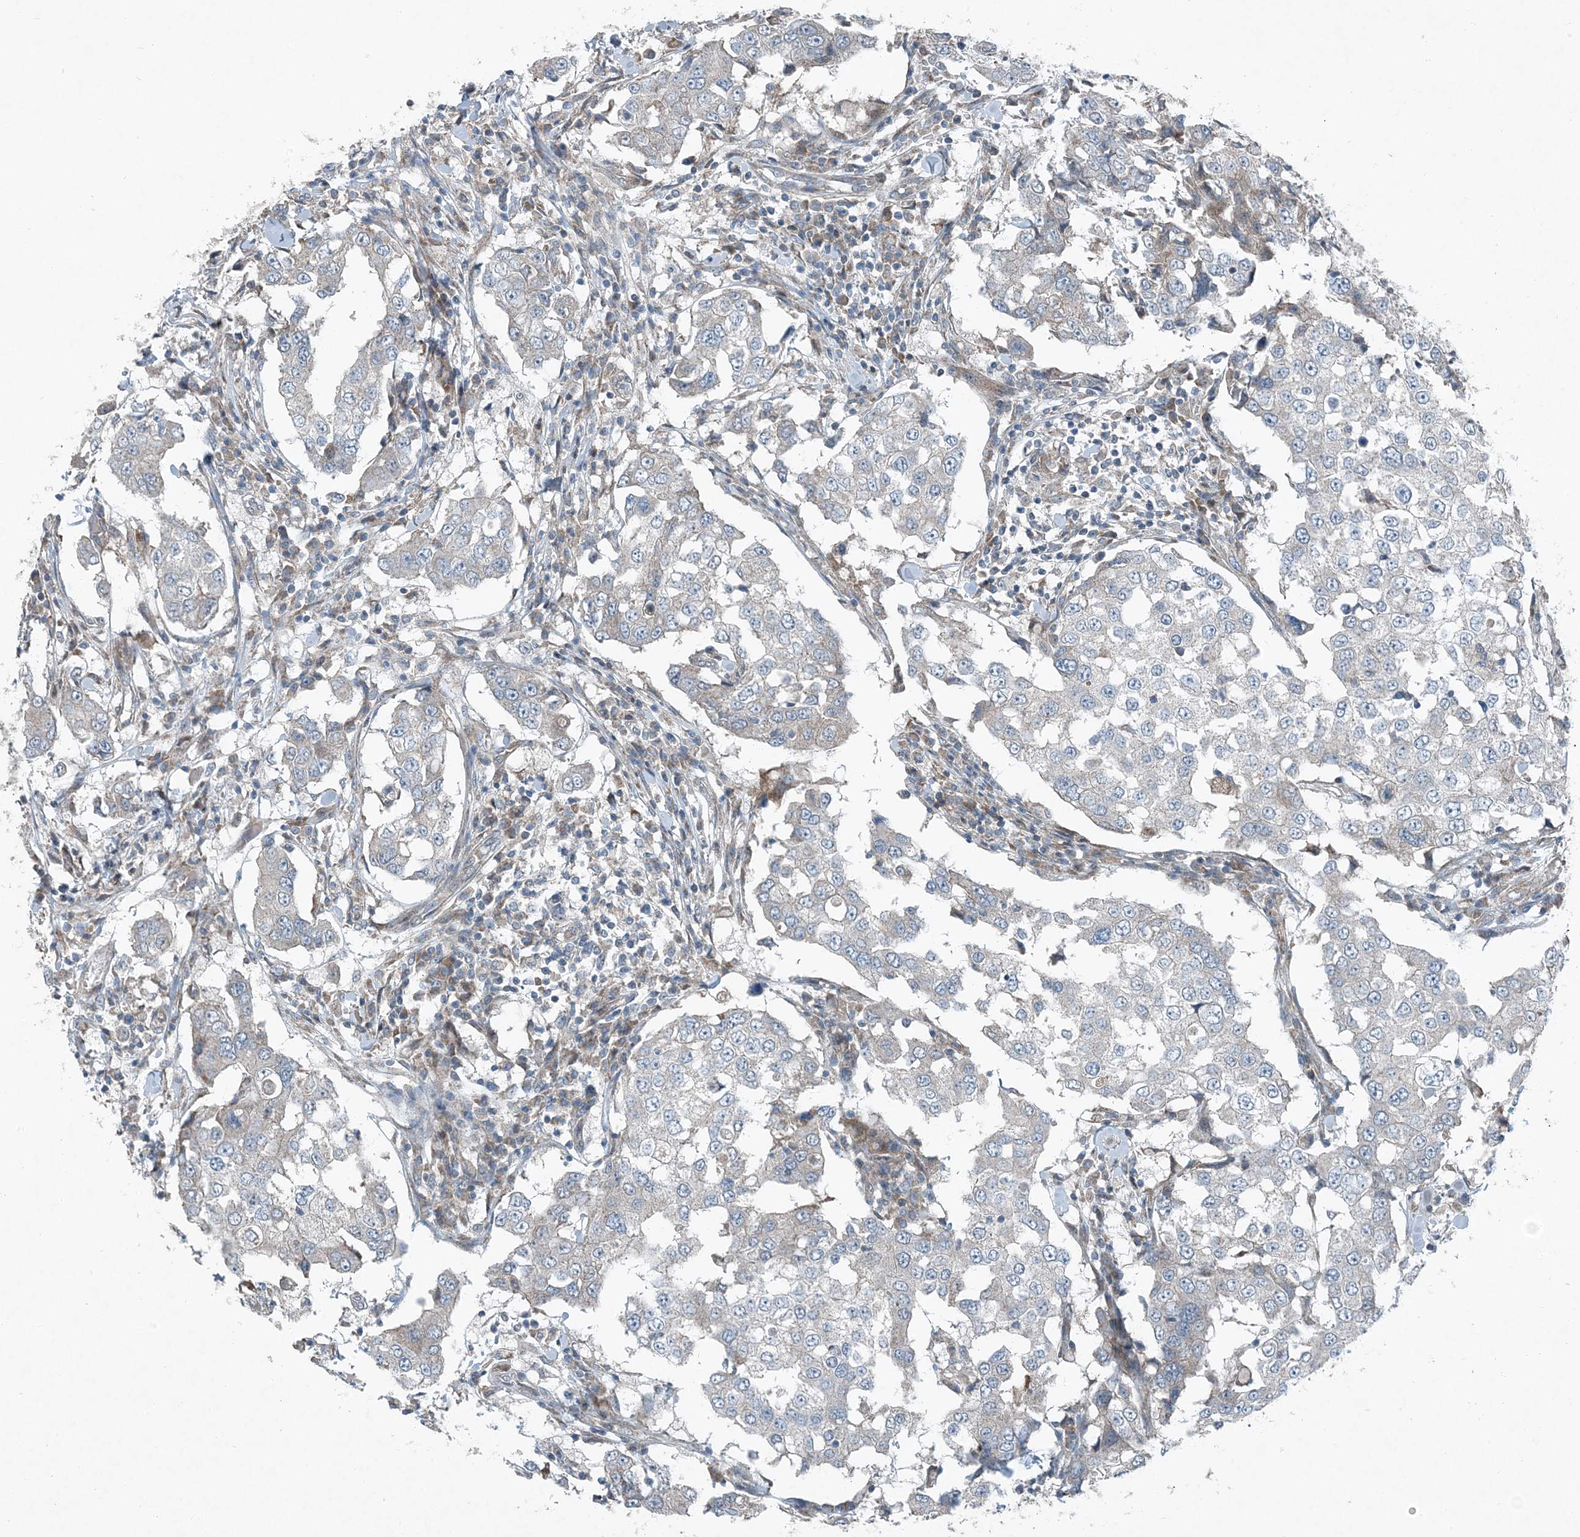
{"staining": {"intensity": "weak", "quantity": "<25%", "location": "cytoplasmic/membranous"}, "tissue": "breast cancer", "cell_type": "Tumor cells", "image_type": "cancer", "snomed": [{"axis": "morphology", "description": "Duct carcinoma"}, {"axis": "topography", "description": "Breast"}], "caption": "Breast cancer was stained to show a protein in brown. There is no significant expression in tumor cells. (Immunohistochemistry, brightfield microscopy, high magnification).", "gene": "APOM", "patient": {"sex": "female", "age": 27}}